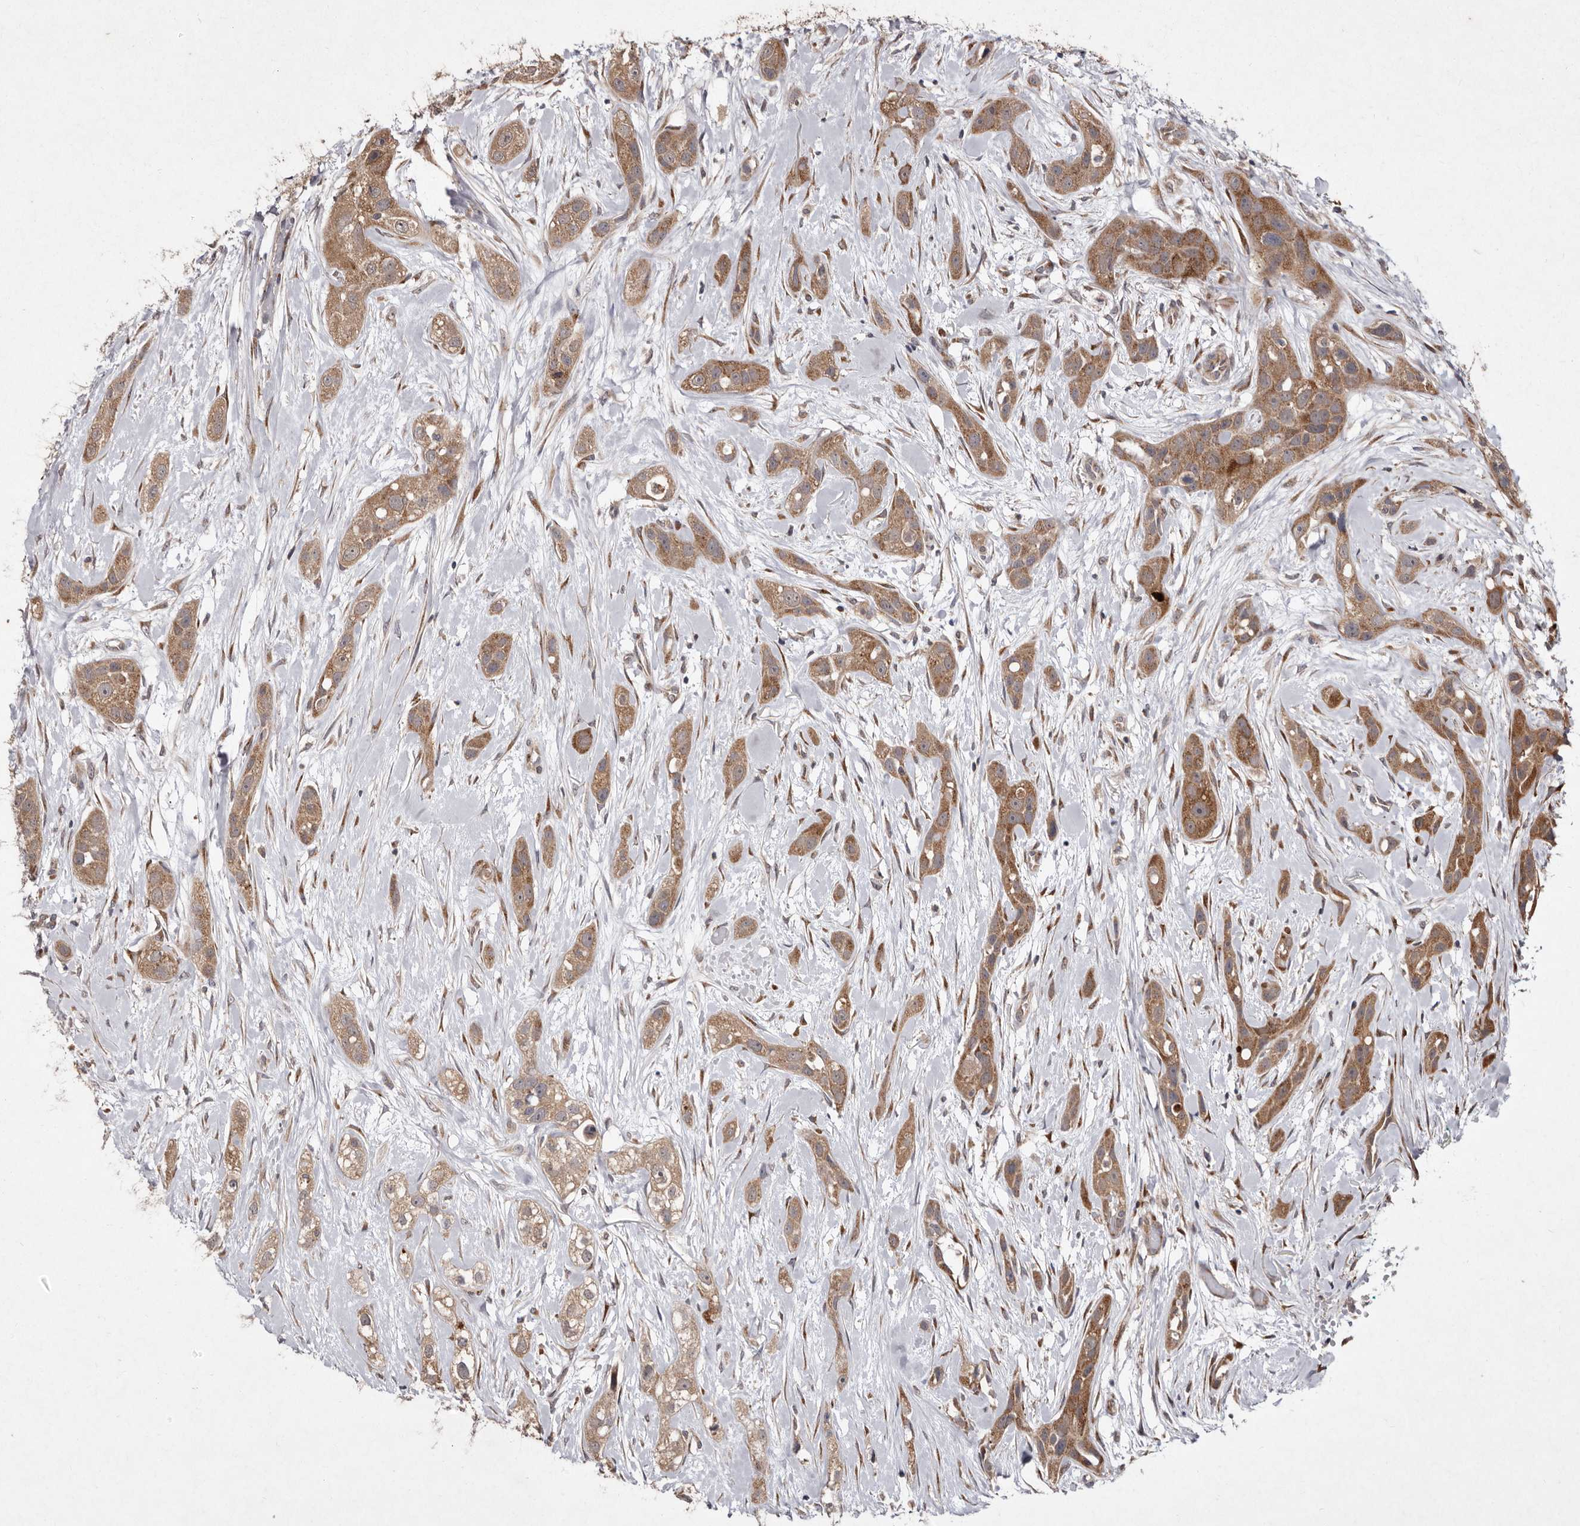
{"staining": {"intensity": "moderate", "quantity": ">75%", "location": "cytoplasmic/membranous"}, "tissue": "head and neck cancer", "cell_type": "Tumor cells", "image_type": "cancer", "snomed": [{"axis": "morphology", "description": "Normal tissue, NOS"}, {"axis": "morphology", "description": "Squamous cell carcinoma, NOS"}, {"axis": "topography", "description": "Skeletal muscle"}, {"axis": "topography", "description": "Head-Neck"}], "caption": "Moderate cytoplasmic/membranous protein positivity is appreciated in approximately >75% of tumor cells in head and neck cancer (squamous cell carcinoma).", "gene": "FLAD1", "patient": {"sex": "male", "age": 51}}